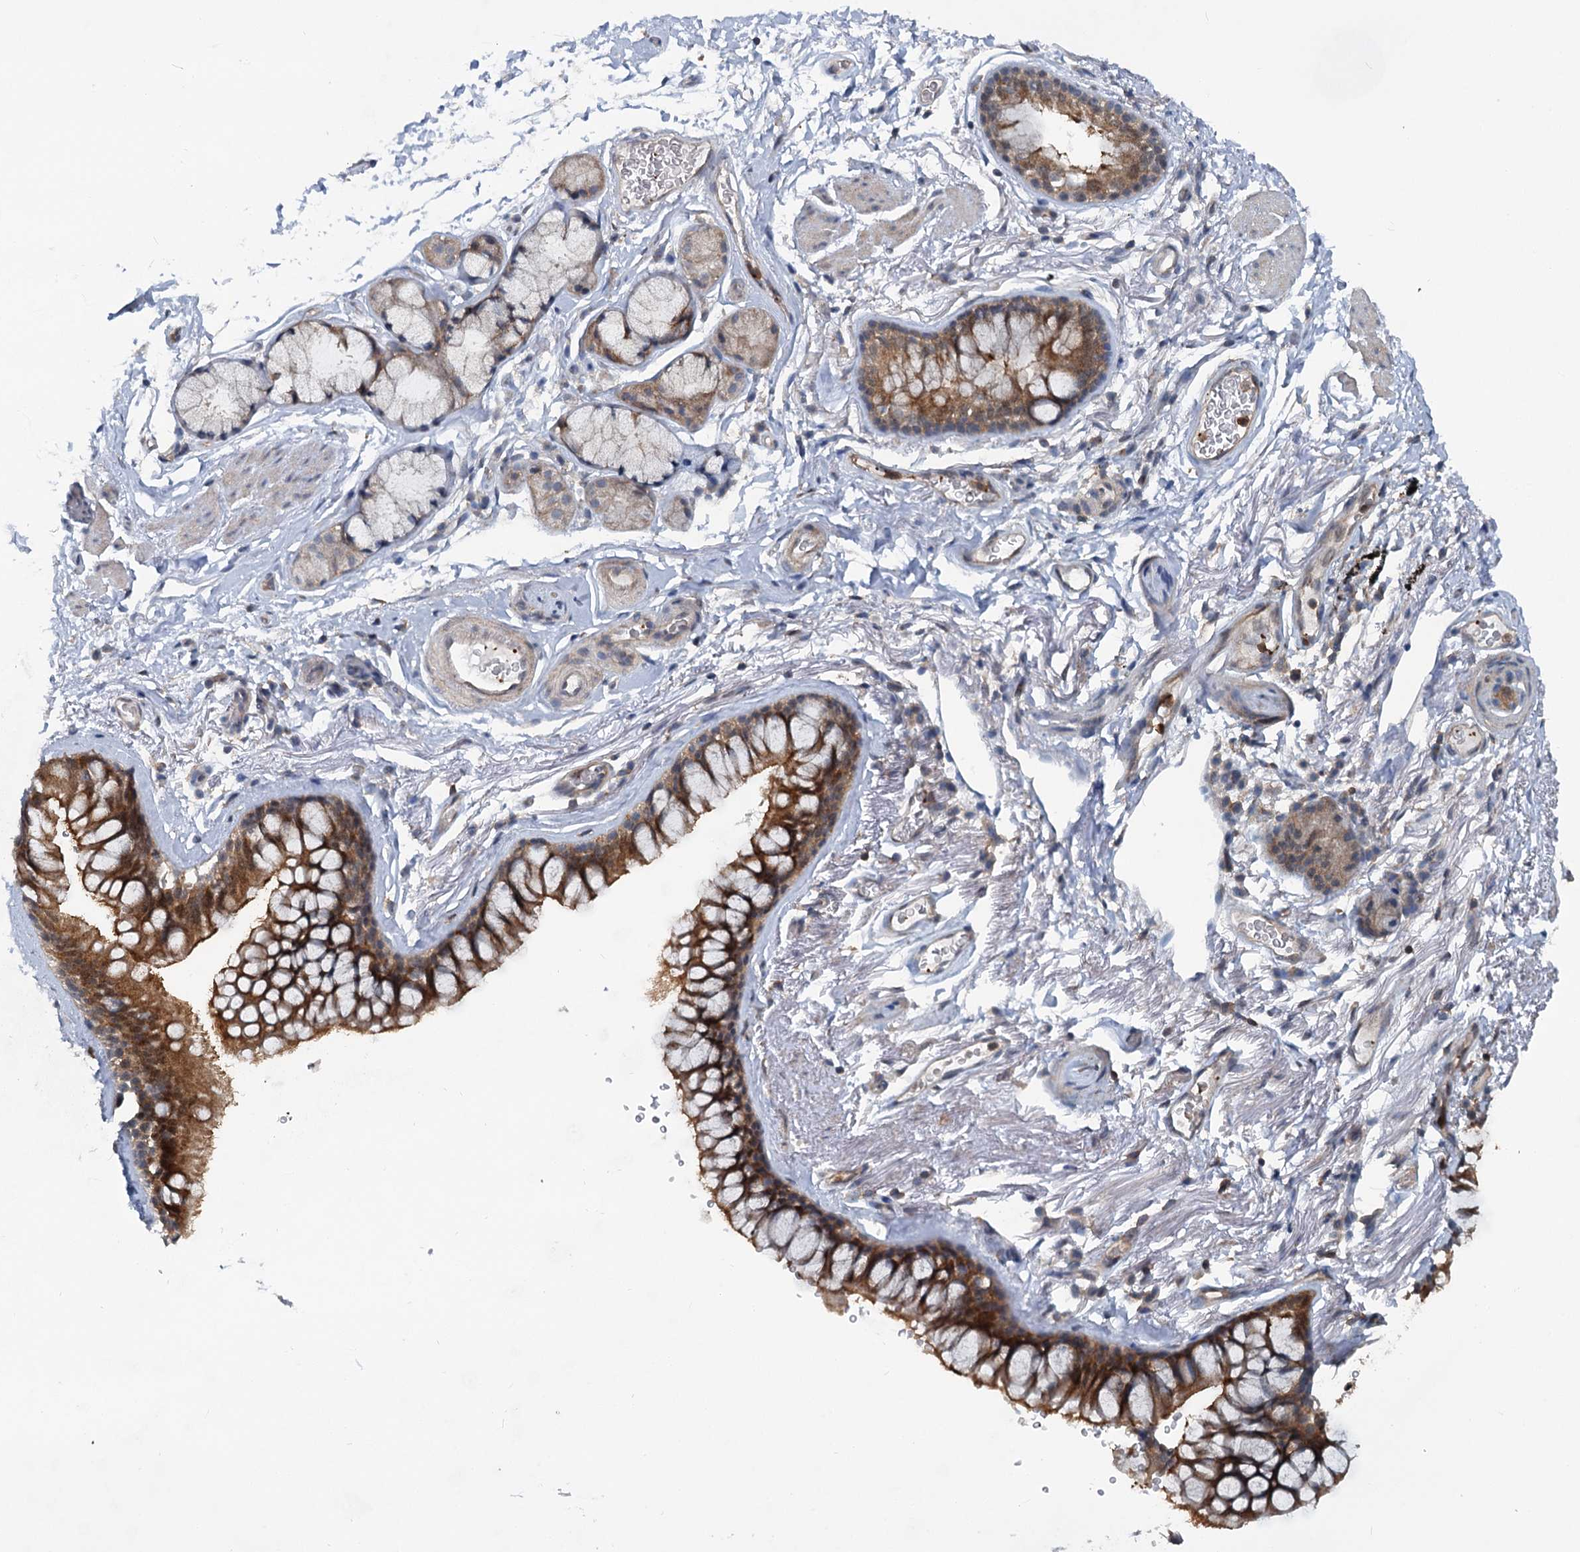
{"staining": {"intensity": "moderate", "quantity": ">75%", "location": "cytoplasmic/membranous"}, "tissue": "bronchus", "cell_type": "Respiratory epithelial cells", "image_type": "normal", "snomed": [{"axis": "morphology", "description": "Normal tissue, NOS"}, {"axis": "topography", "description": "Cartilage tissue"}], "caption": "Brown immunohistochemical staining in unremarkable human bronchus exhibits moderate cytoplasmic/membranous positivity in about >75% of respiratory epithelial cells. The staining is performed using DAB (3,3'-diaminobenzidine) brown chromogen to label protein expression. The nuclei are counter-stained blue using hematoxylin.", "gene": "GCLM", "patient": {"sex": "male", "age": 63}}